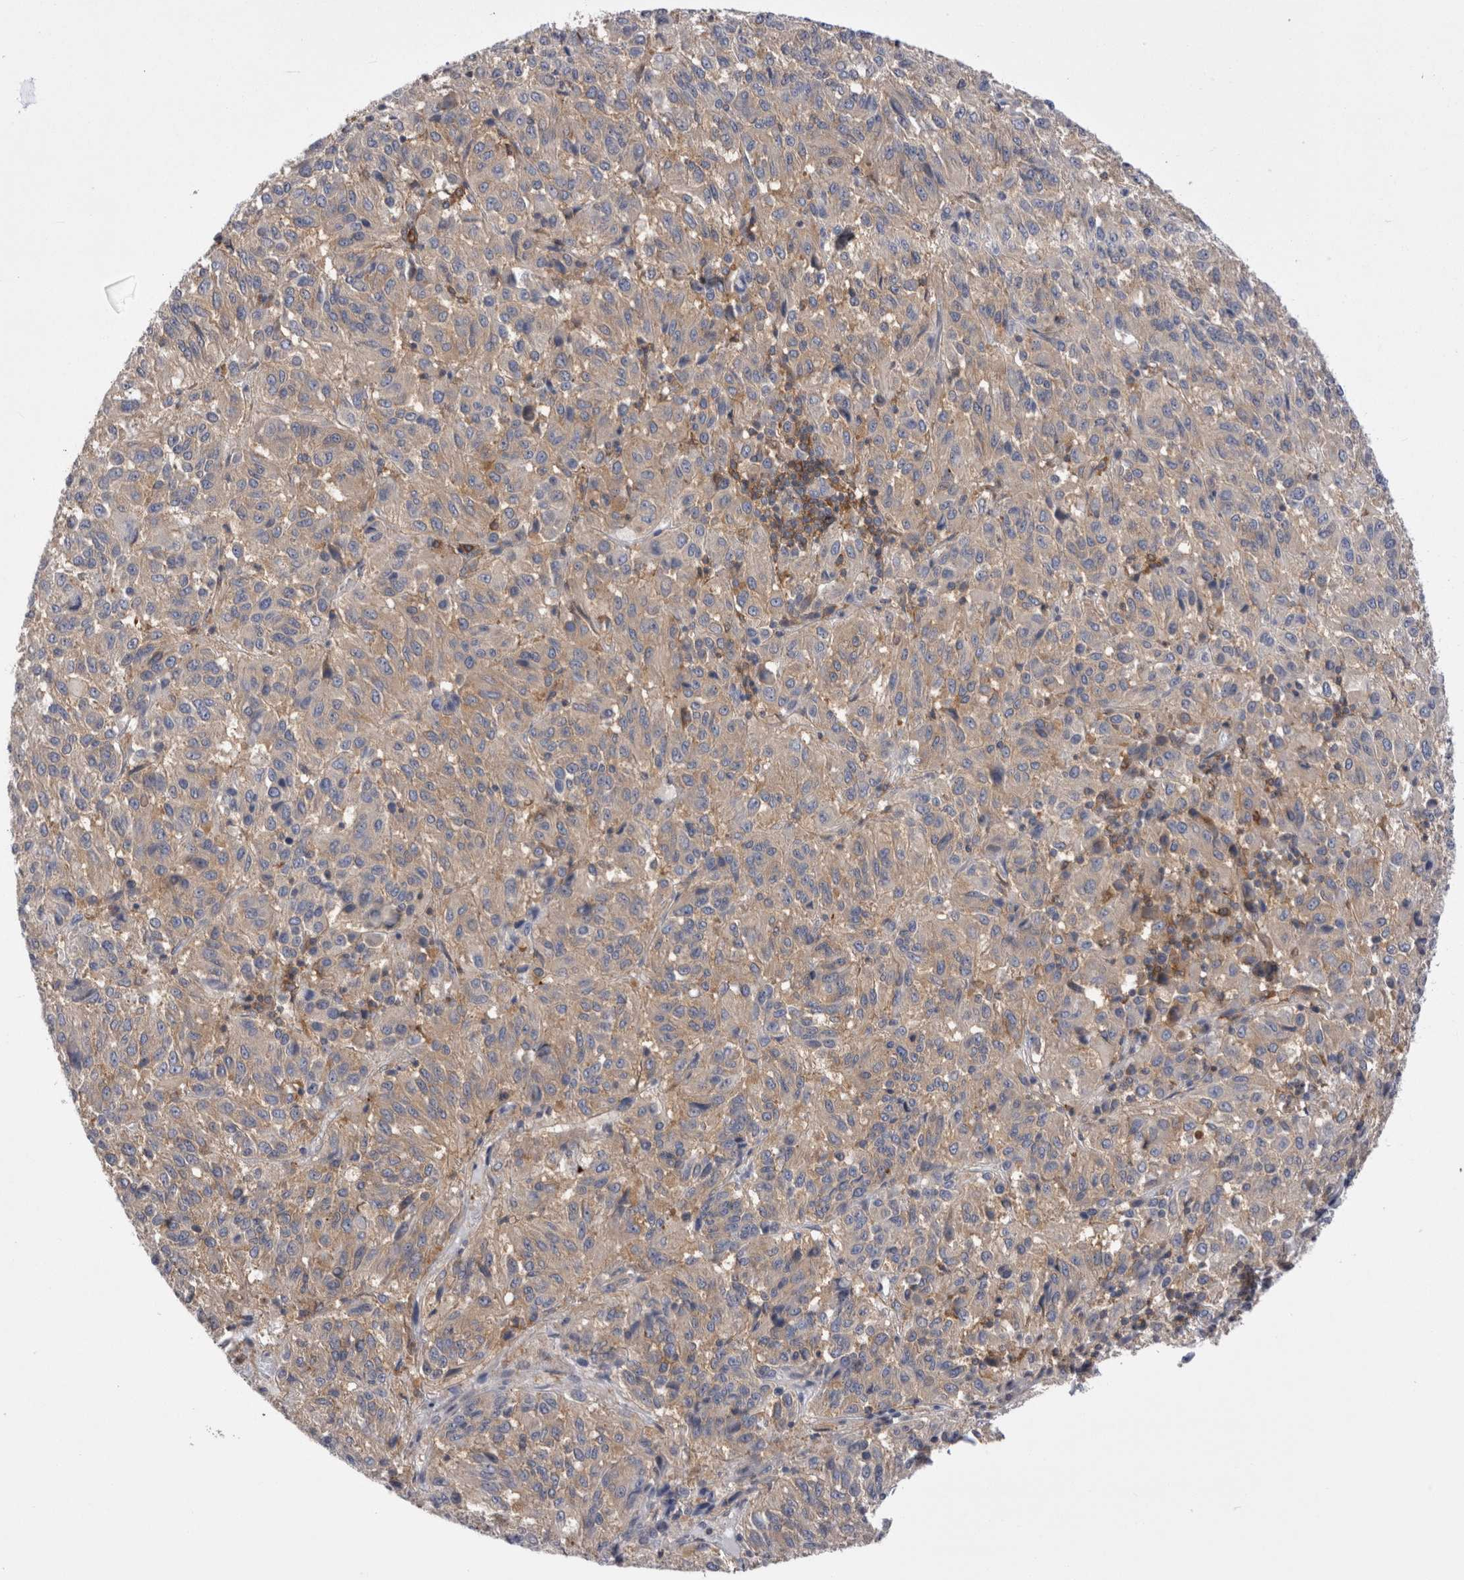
{"staining": {"intensity": "weak", "quantity": ">75%", "location": "cytoplasmic/membranous"}, "tissue": "melanoma", "cell_type": "Tumor cells", "image_type": "cancer", "snomed": [{"axis": "morphology", "description": "Malignant melanoma, Metastatic site"}, {"axis": "topography", "description": "Lung"}], "caption": "Melanoma tissue shows weak cytoplasmic/membranous staining in about >75% of tumor cells", "gene": "RAB11FIP1", "patient": {"sex": "male", "age": 64}}